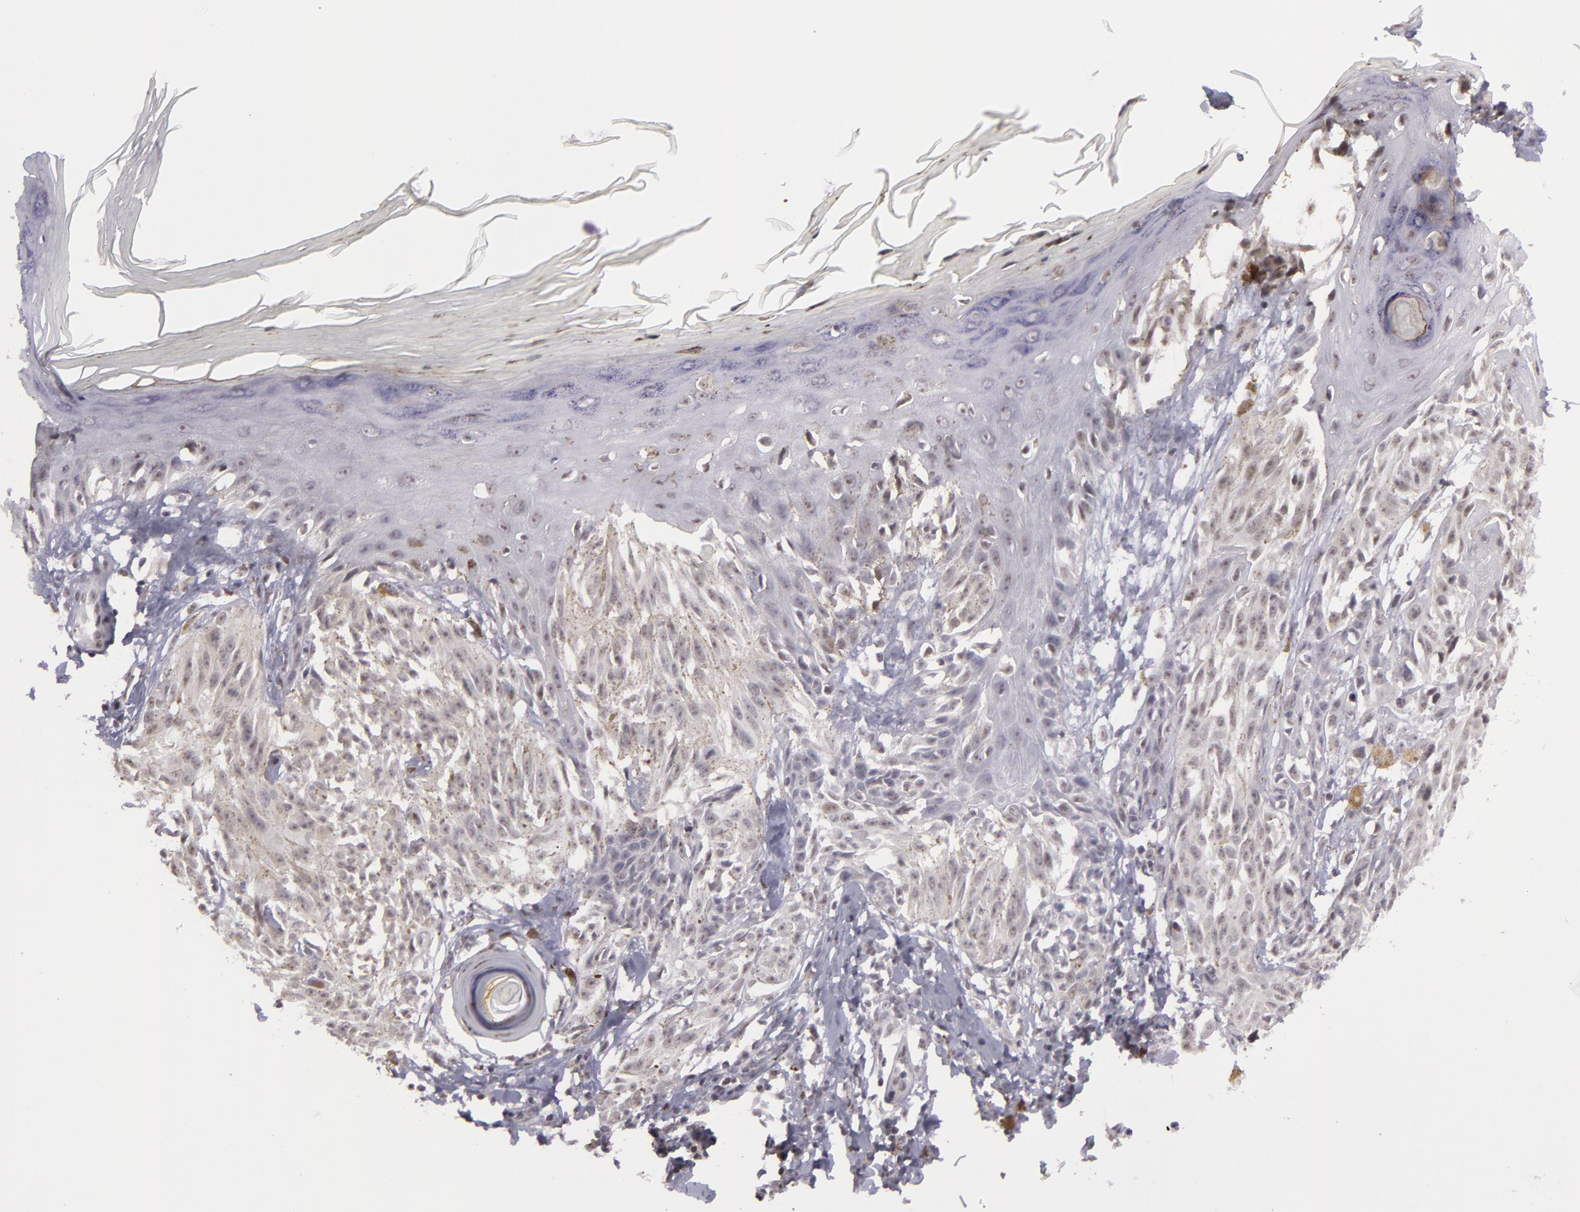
{"staining": {"intensity": "negative", "quantity": "none", "location": "none"}, "tissue": "melanoma", "cell_type": "Tumor cells", "image_type": "cancer", "snomed": [{"axis": "morphology", "description": "Malignant melanoma, NOS"}, {"axis": "topography", "description": "Skin"}], "caption": "Immunohistochemical staining of malignant melanoma reveals no significant expression in tumor cells.", "gene": "RRP7A", "patient": {"sex": "female", "age": 77}}